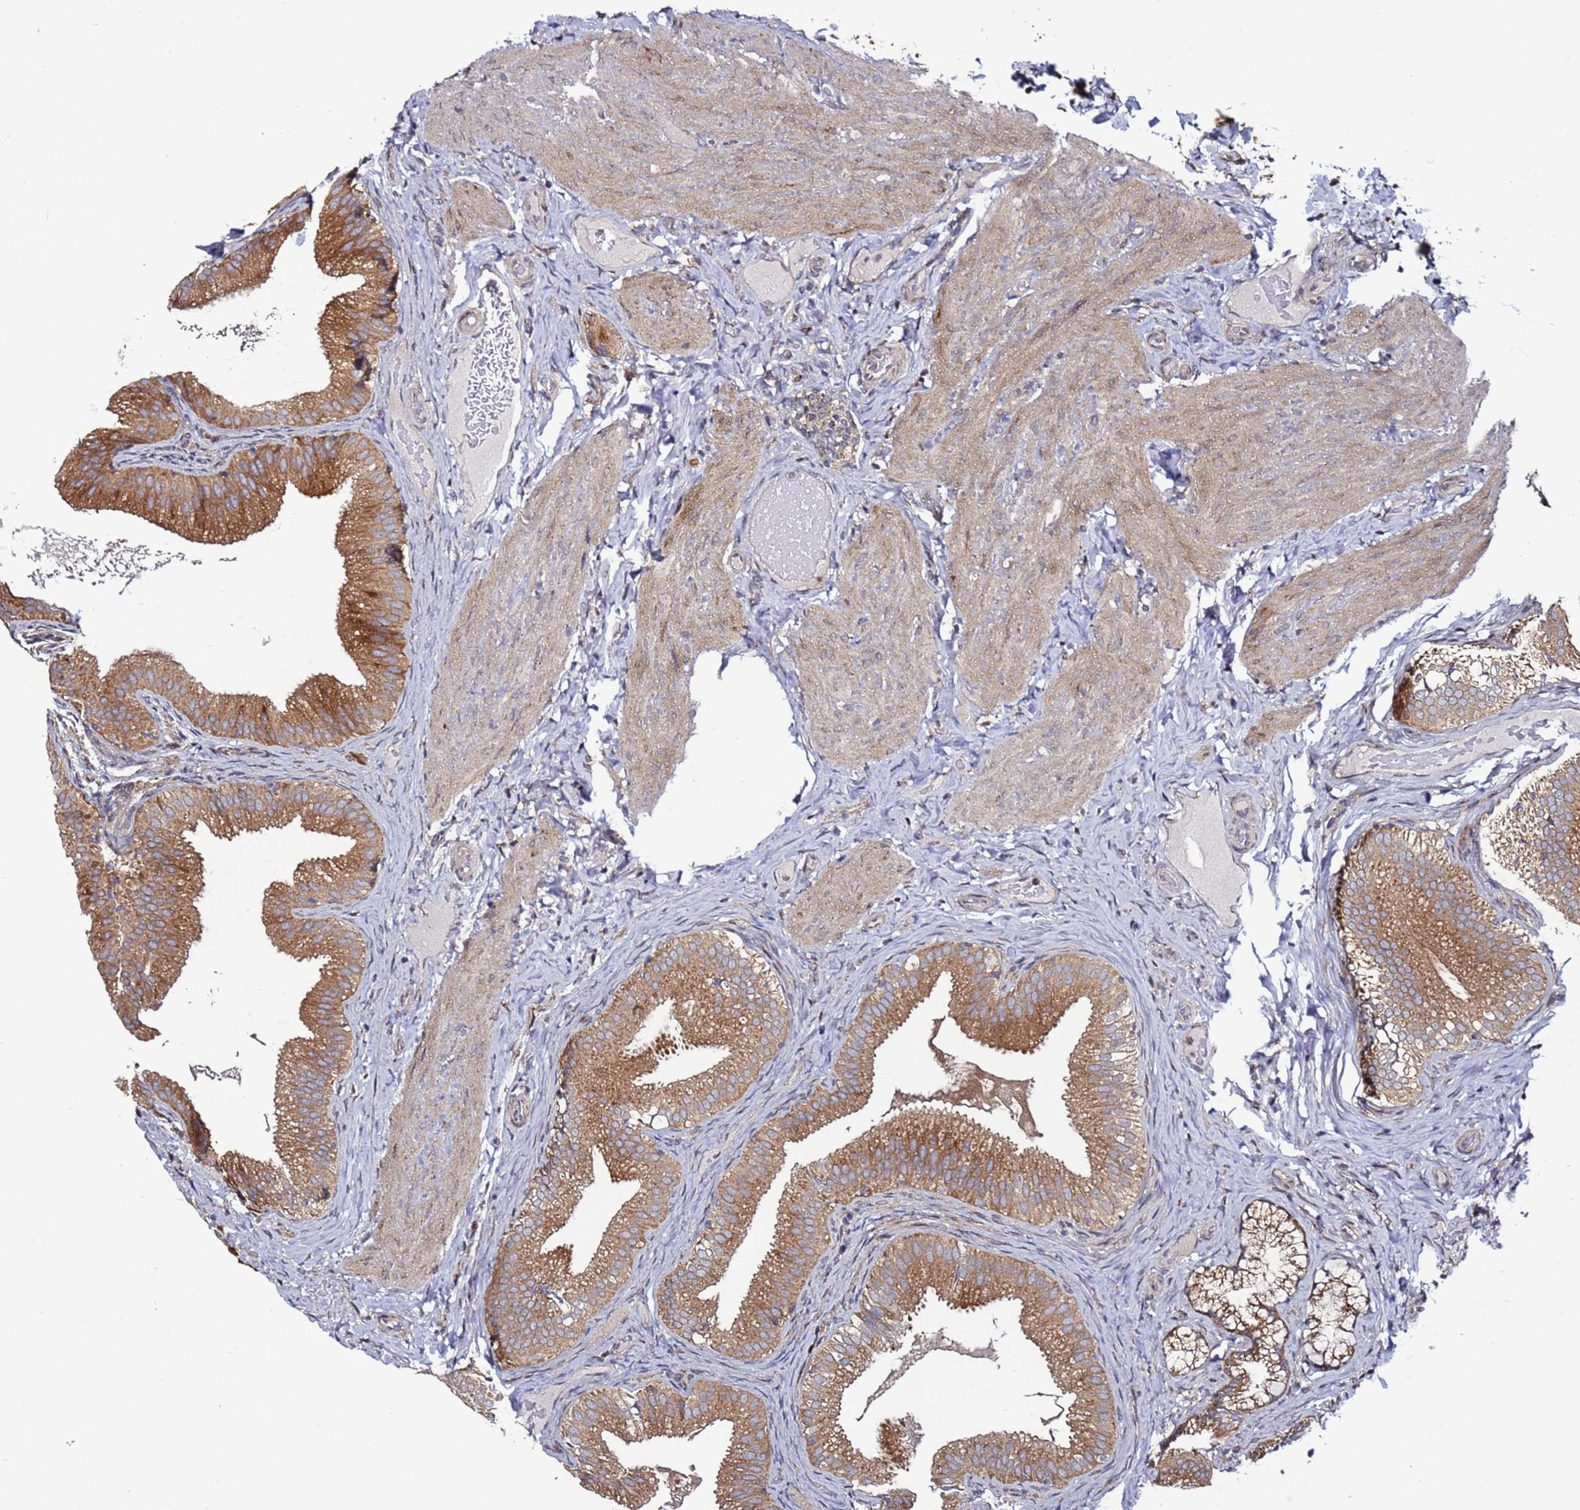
{"staining": {"intensity": "strong", "quantity": ">75%", "location": "cytoplasmic/membranous"}, "tissue": "gallbladder", "cell_type": "Glandular cells", "image_type": "normal", "snomed": [{"axis": "morphology", "description": "Normal tissue, NOS"}, {"axis": "topography", "description": "Gallbladder"}], "caption": "Glandular cells exhibit strong cytoplasmic/membranous positivity in about >75% of cells in benign gallbladder.", "gene": "TMEM176B", "patient": {"sex": "female", "age": 30}}